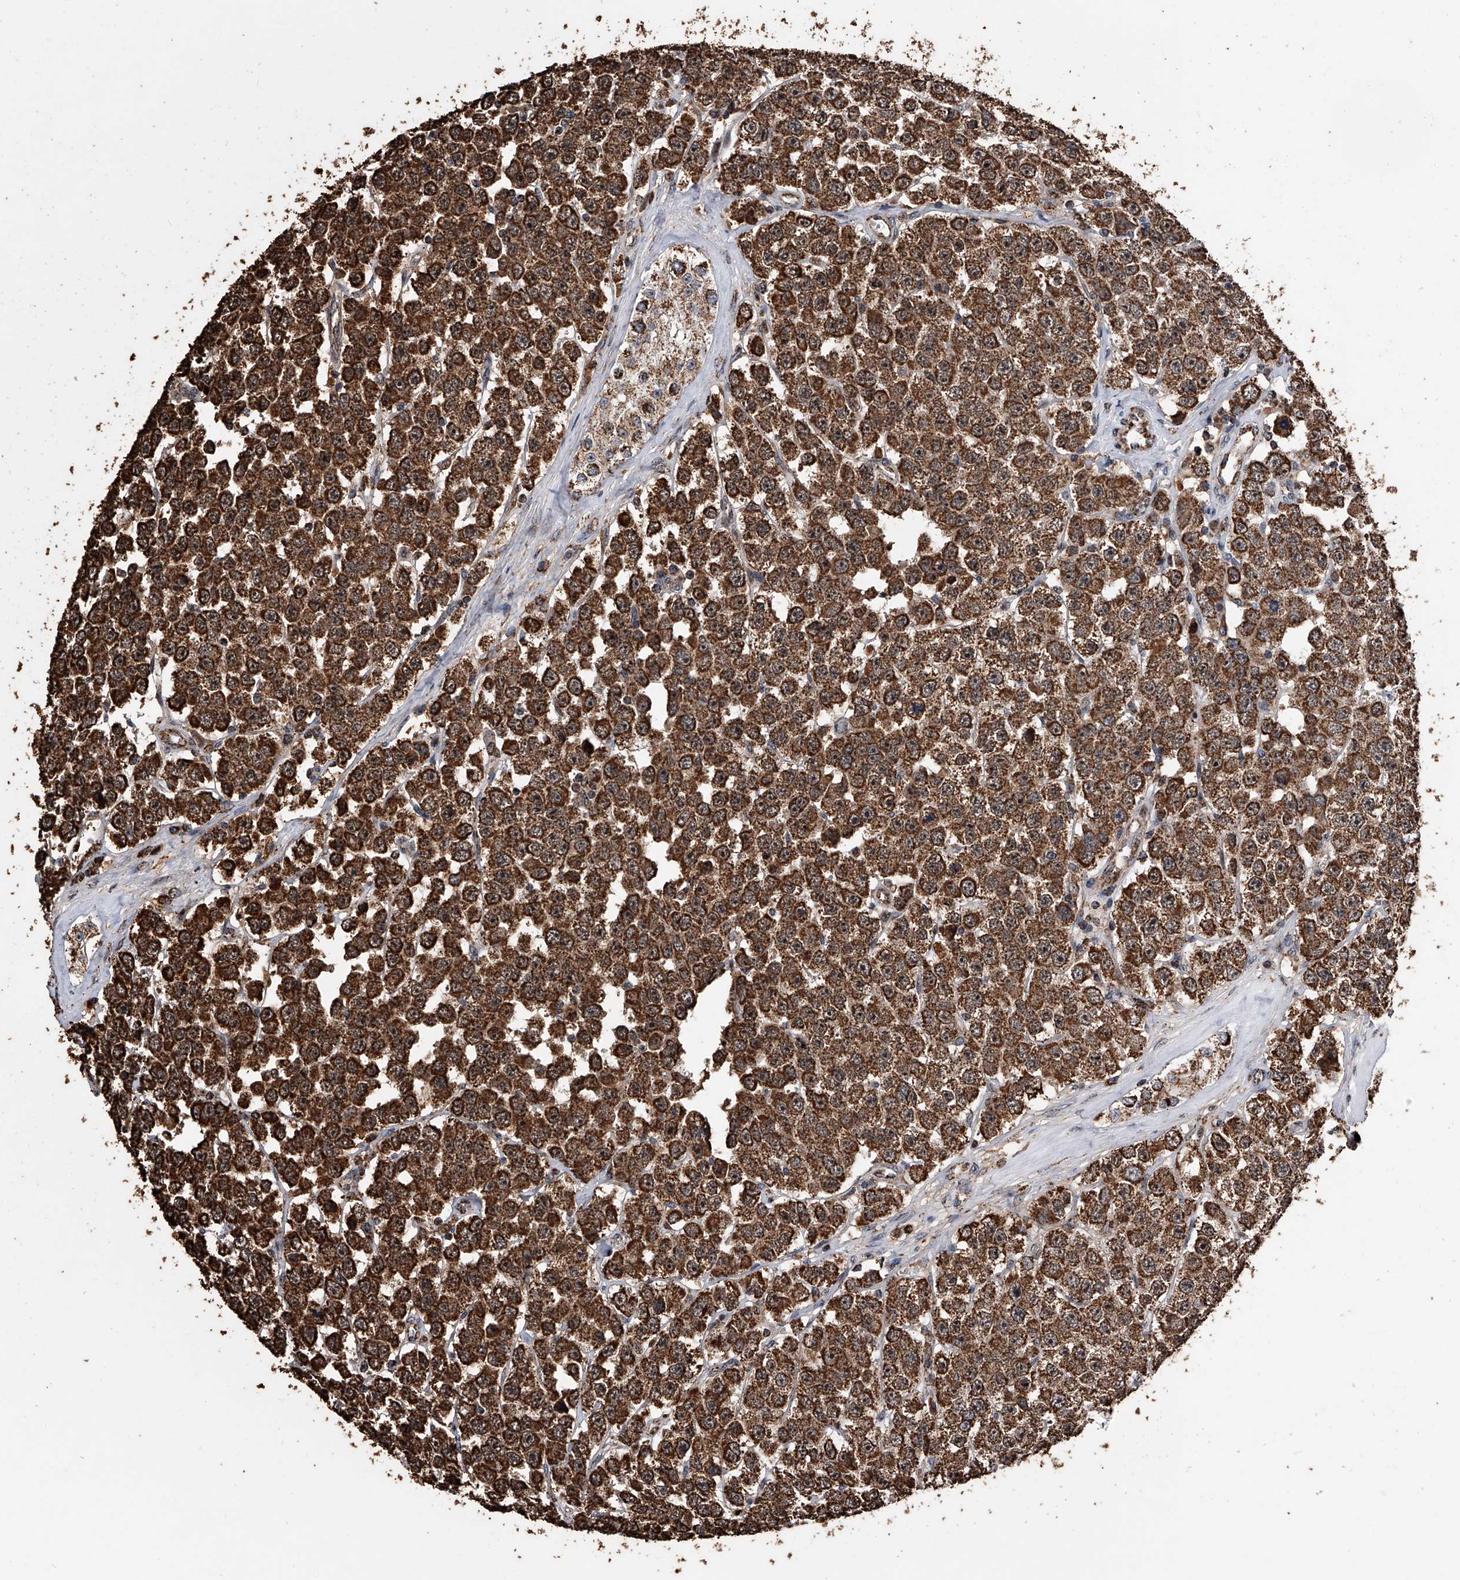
{"staining": {"intensity": "strong", "quantity": ">75%", "location": "cytoplasmic/membranous"}, "tissue": "testis cancer", "cell_type": "Tumor cells", "image_type": "cancer", "snomed": [{"axis": "morphology", "description": "Seminoma, NOS"}, {"axis": "topography", "description": "Testis"}], "caption": "IHC (DAB) staining of testis cancer (seminoma) shows strong cytoplasmic/membranous protein expression in about >75% of tumor cells.", "gene": "SMPDL3A", "patient": {"sex": "male", "age": 28}}